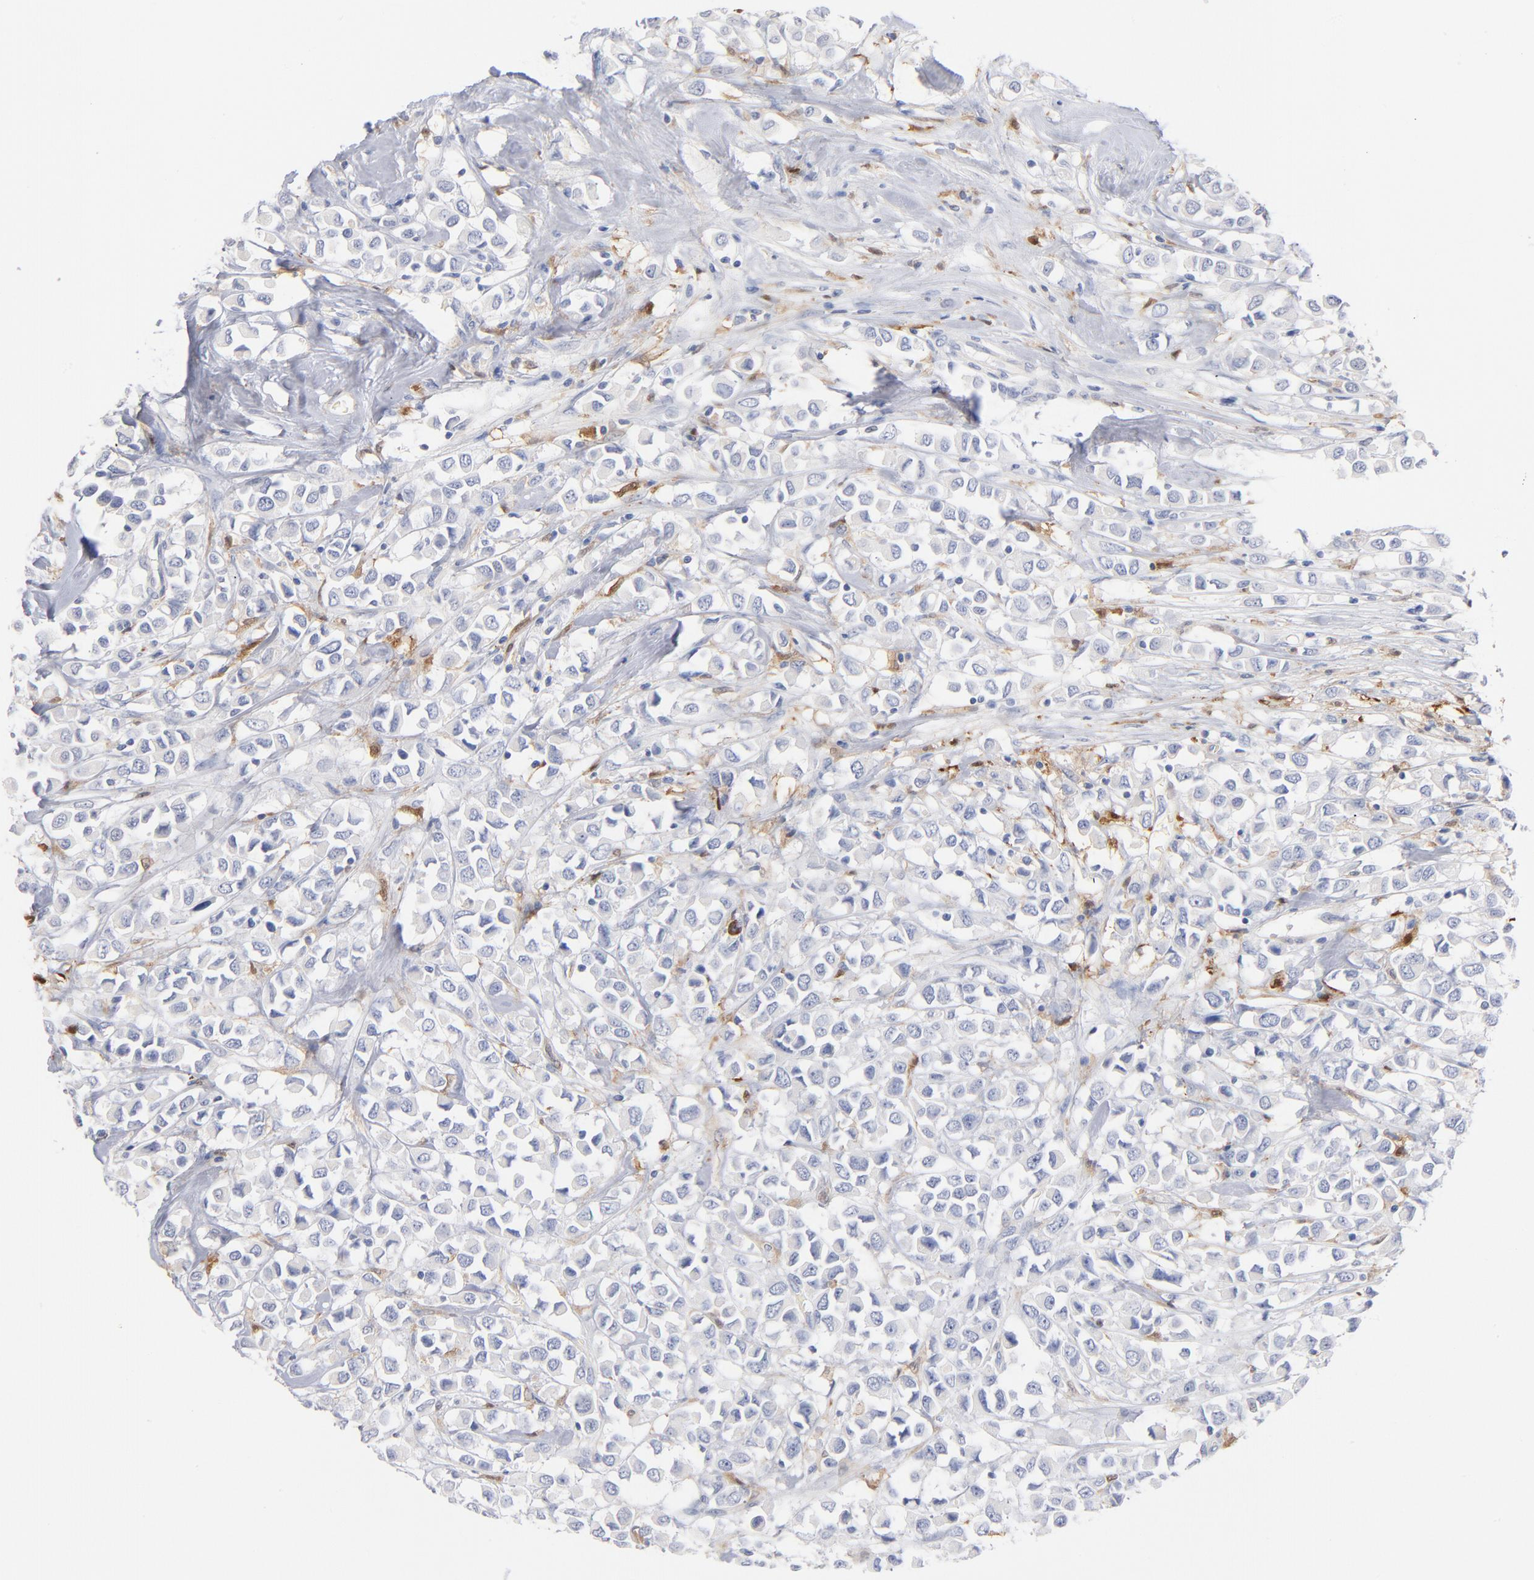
{"staining": {"intensity": "negative", "quantity": "none", "location": "none"}, "tissue": "breast cancer", "cell_type": "Tumor cells", "image_type": "cancer", "snomed": [{"axis": "morphology", "description": "Duct carcinoma"}, {"axis": "topography", "description": "Breast"}], "caption": "Breast cancer (intraductal carcinoma) was stained to show a protein in brown. There is no significant staining in tumor cells.", "gene": "IFIT2", "patient": {"sex": "female", "age": 61}}